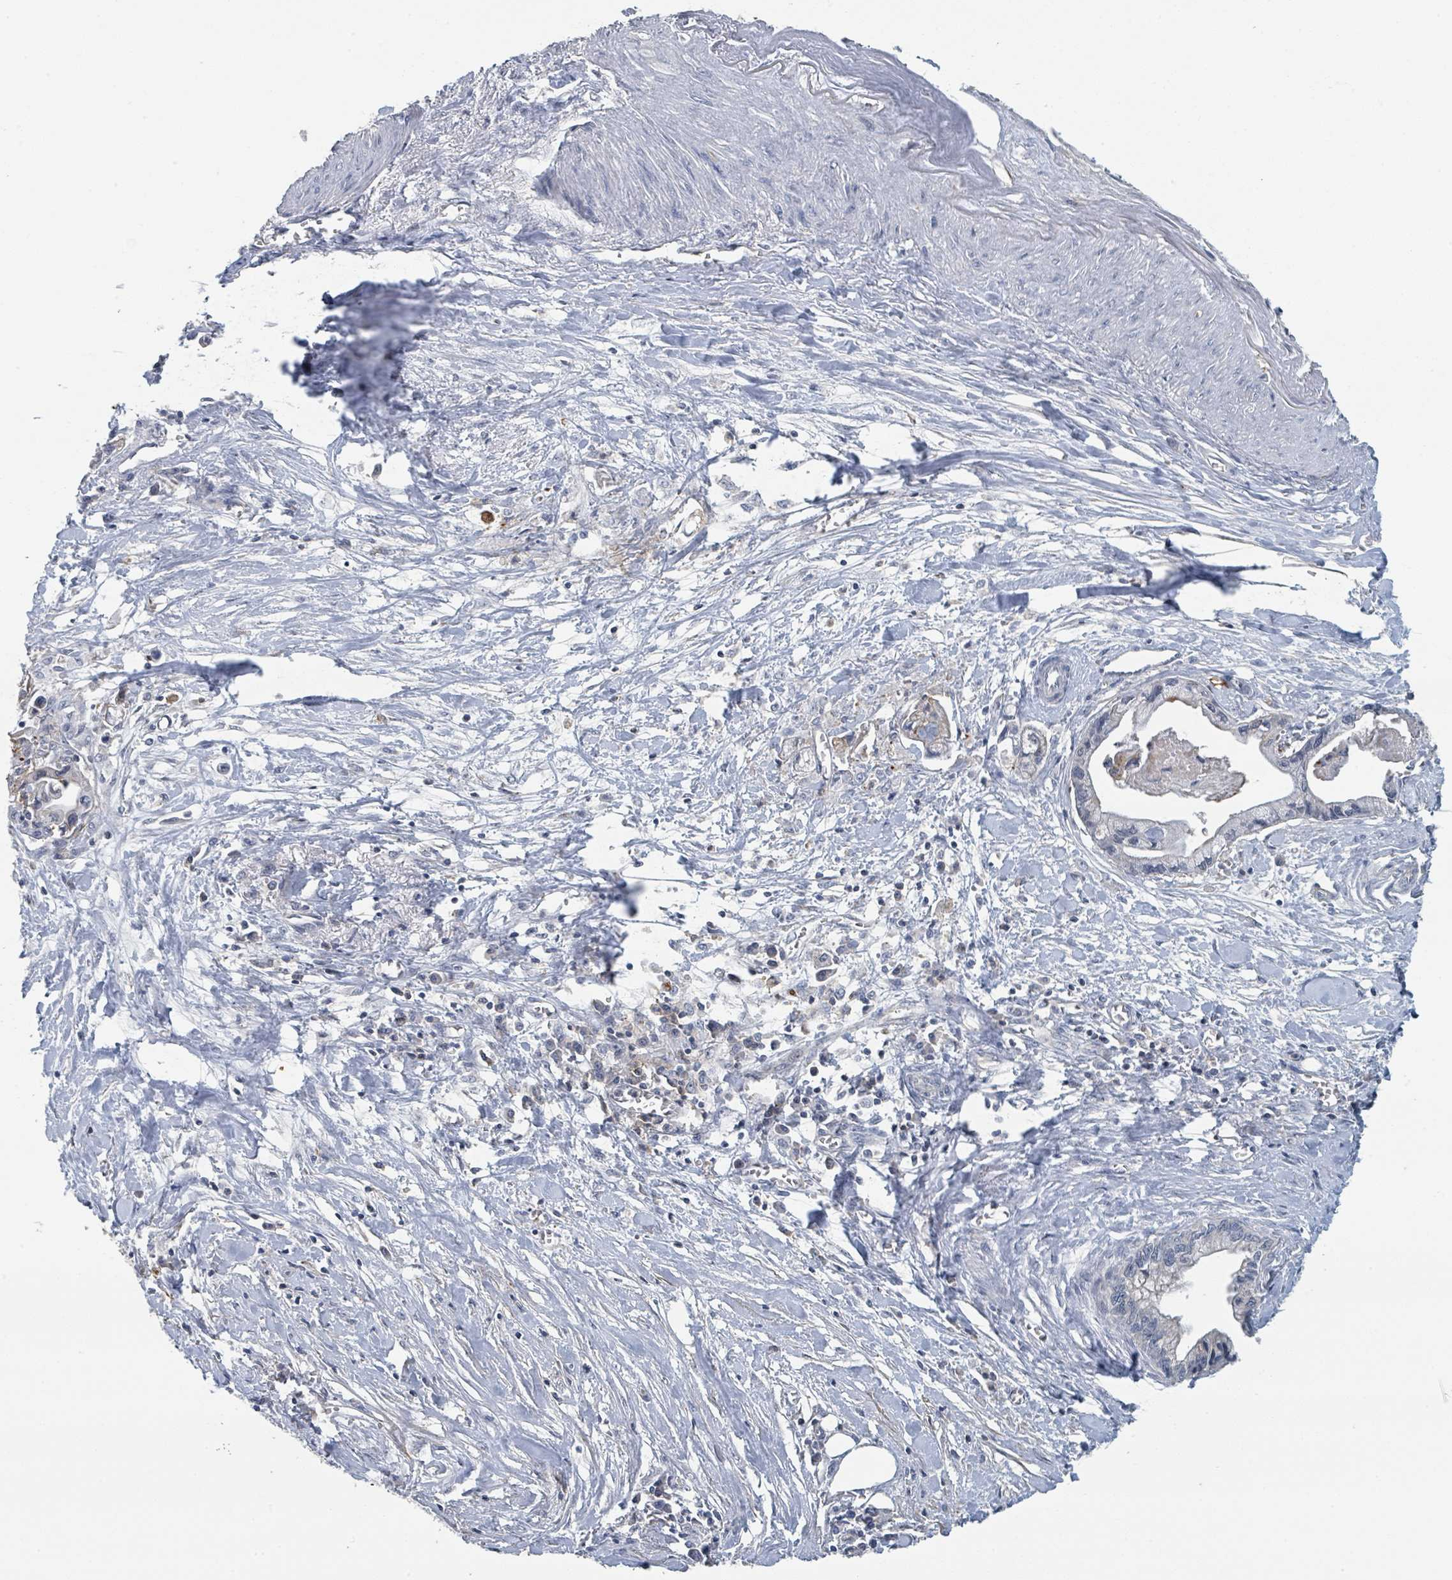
{"staining": {"intensity": "negative", "quantity": "none", "location": "none"}, "tissue": "pancreatic cancer", "cell_type": "Tumor cells", "image_type": "cancer", "snomed": [{"axis": "morphology", "description": "Adenocarcinoma, NOS"}, {"axis": "topography", "description": "Pancreas"}], "caption": "A high-resolution photomicrograph shows immunohistochemistry (IHC) staining of pancreatic cancer (adenocarcinoma), which displays no significant staining in tumor cells.", "gene": "LRRC42", "patient": {"sex": "male", "age": 61}}